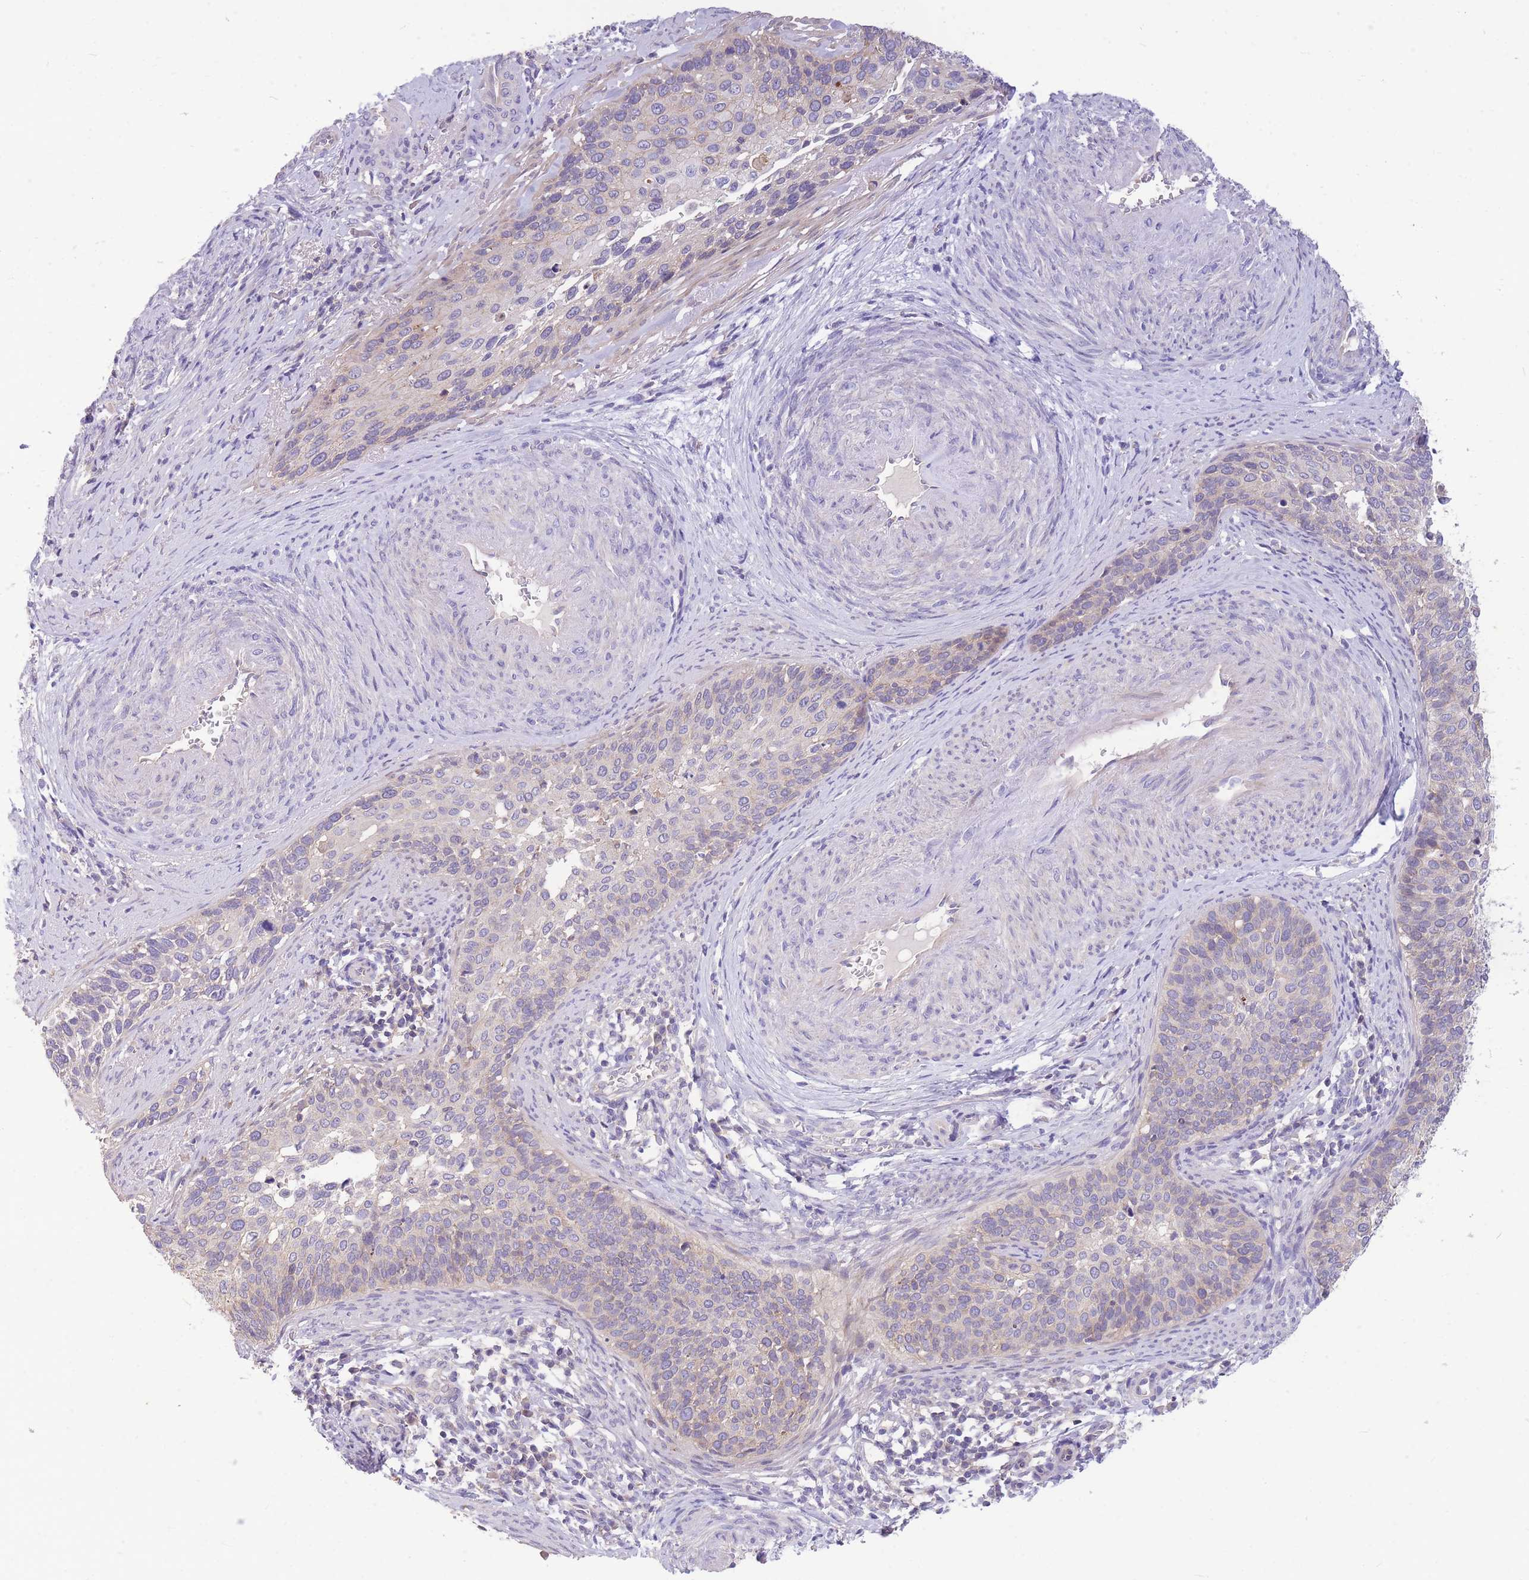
{"staining": {"intensity": "weak", "quantity": "<25%", "location": "cytoplasmic/membranous"}, "tissue": "cervical cancer", "cell_type": "Tumor cells", "image_type": "cancer", "snomed": [{"axis": "morphology", "description": "Squamous cell carcinoma, NOS"}, {"axis": "topography", "description": "Cervix"}], "caption": "Tumor cells are negative for protein expression in human cervical cancer (squamous cell carcinoma).", "gene": "OR5T1", "patient": {"sex": "female", "age": 44}}